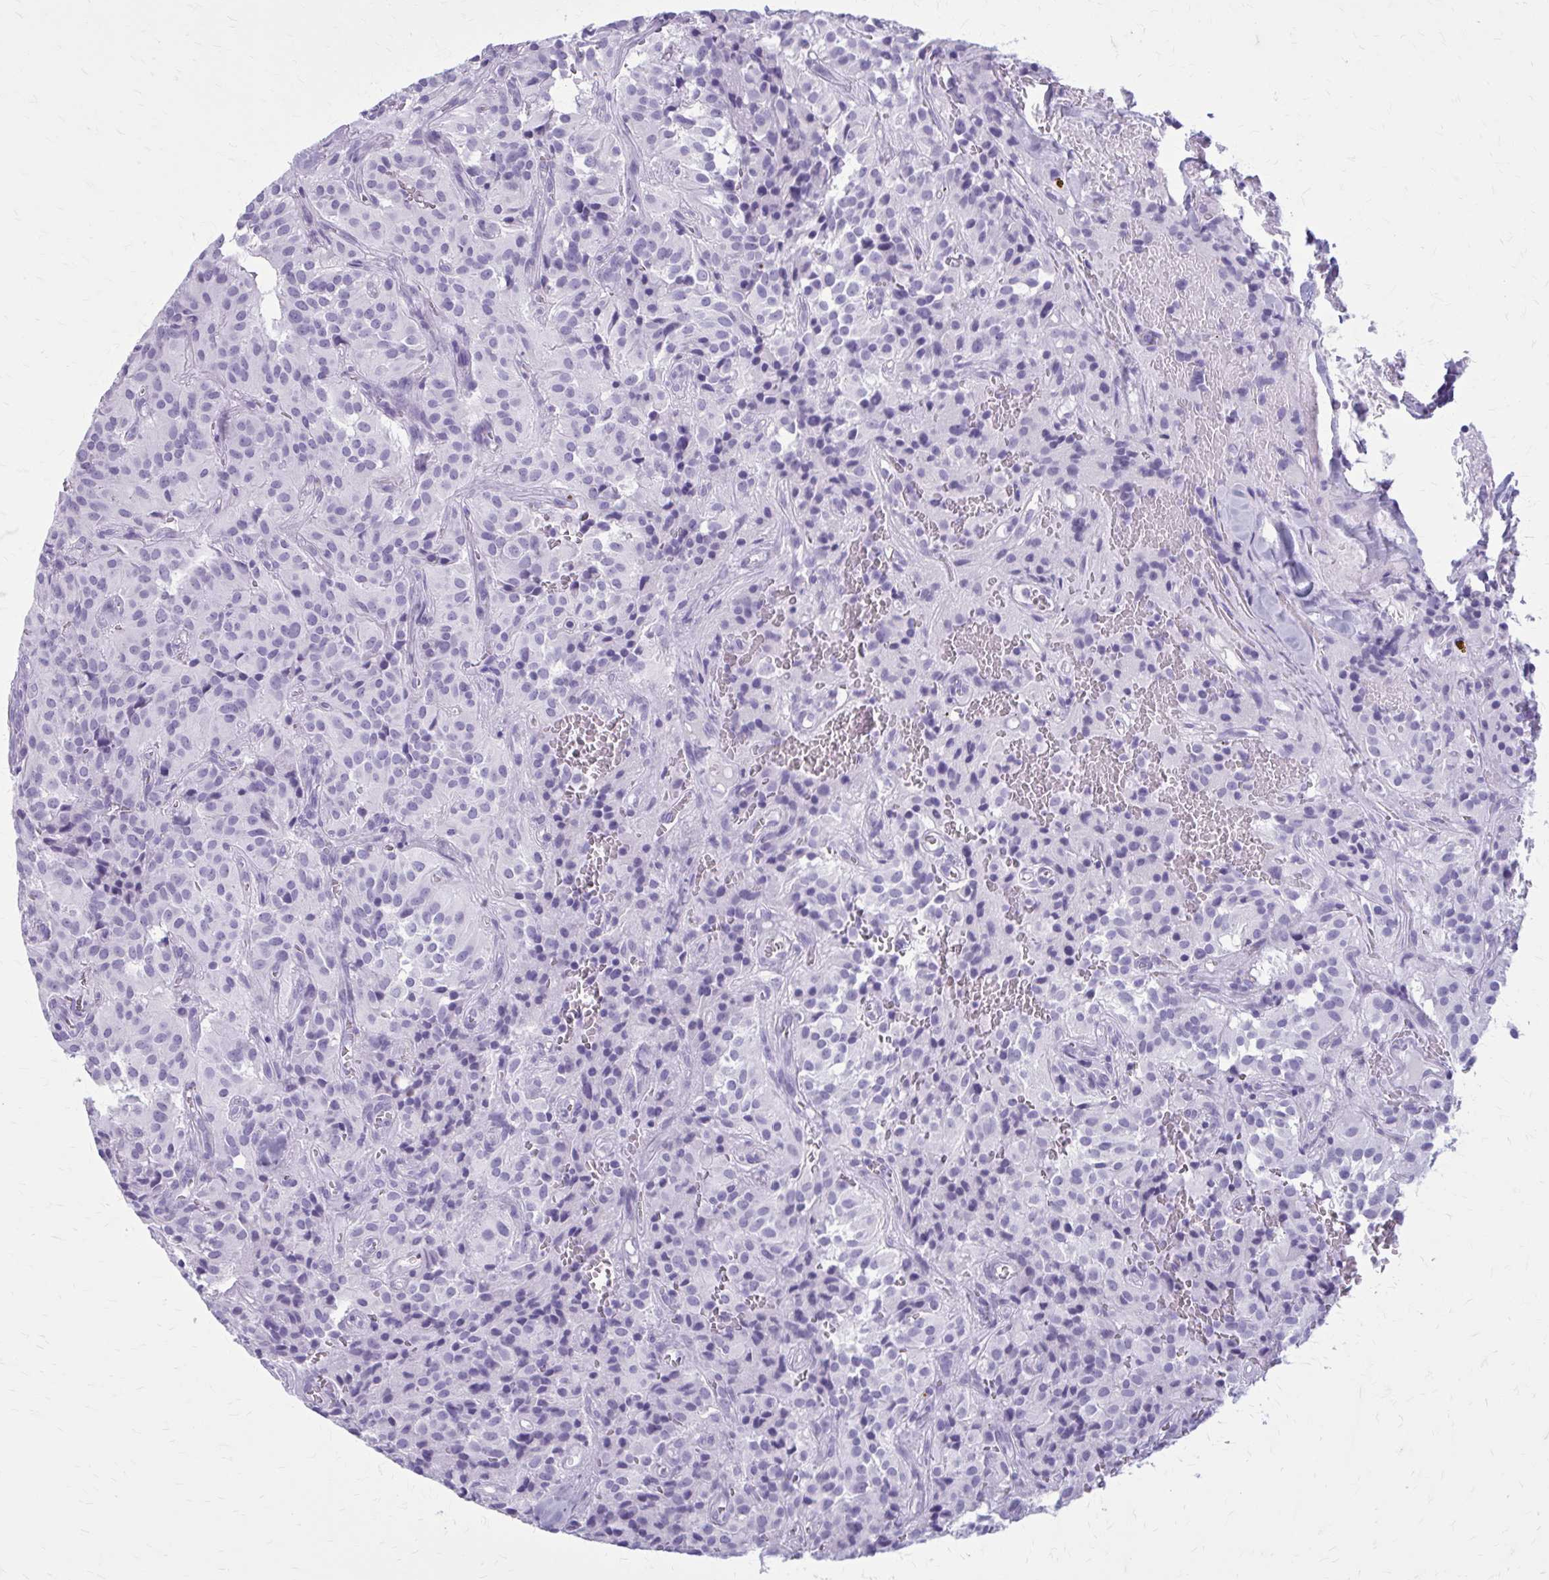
{"staining": {"intensity": "negative", "quantity": "none", "location": "none"}, "tissue": "glioma", "cell_type": "Tumor cells", "image_type": "cancer", "snomed": [{"axis": "morphology", "description": "Glioma, malignant, Low grade"}, {"axis": "topography", "description": "Brain"}], "caption": "The photomicrograph displays no staining of tumor cells in glioma.", "gene": "ZDHHC7", "patient": {"sex": "male", "age": 42}}